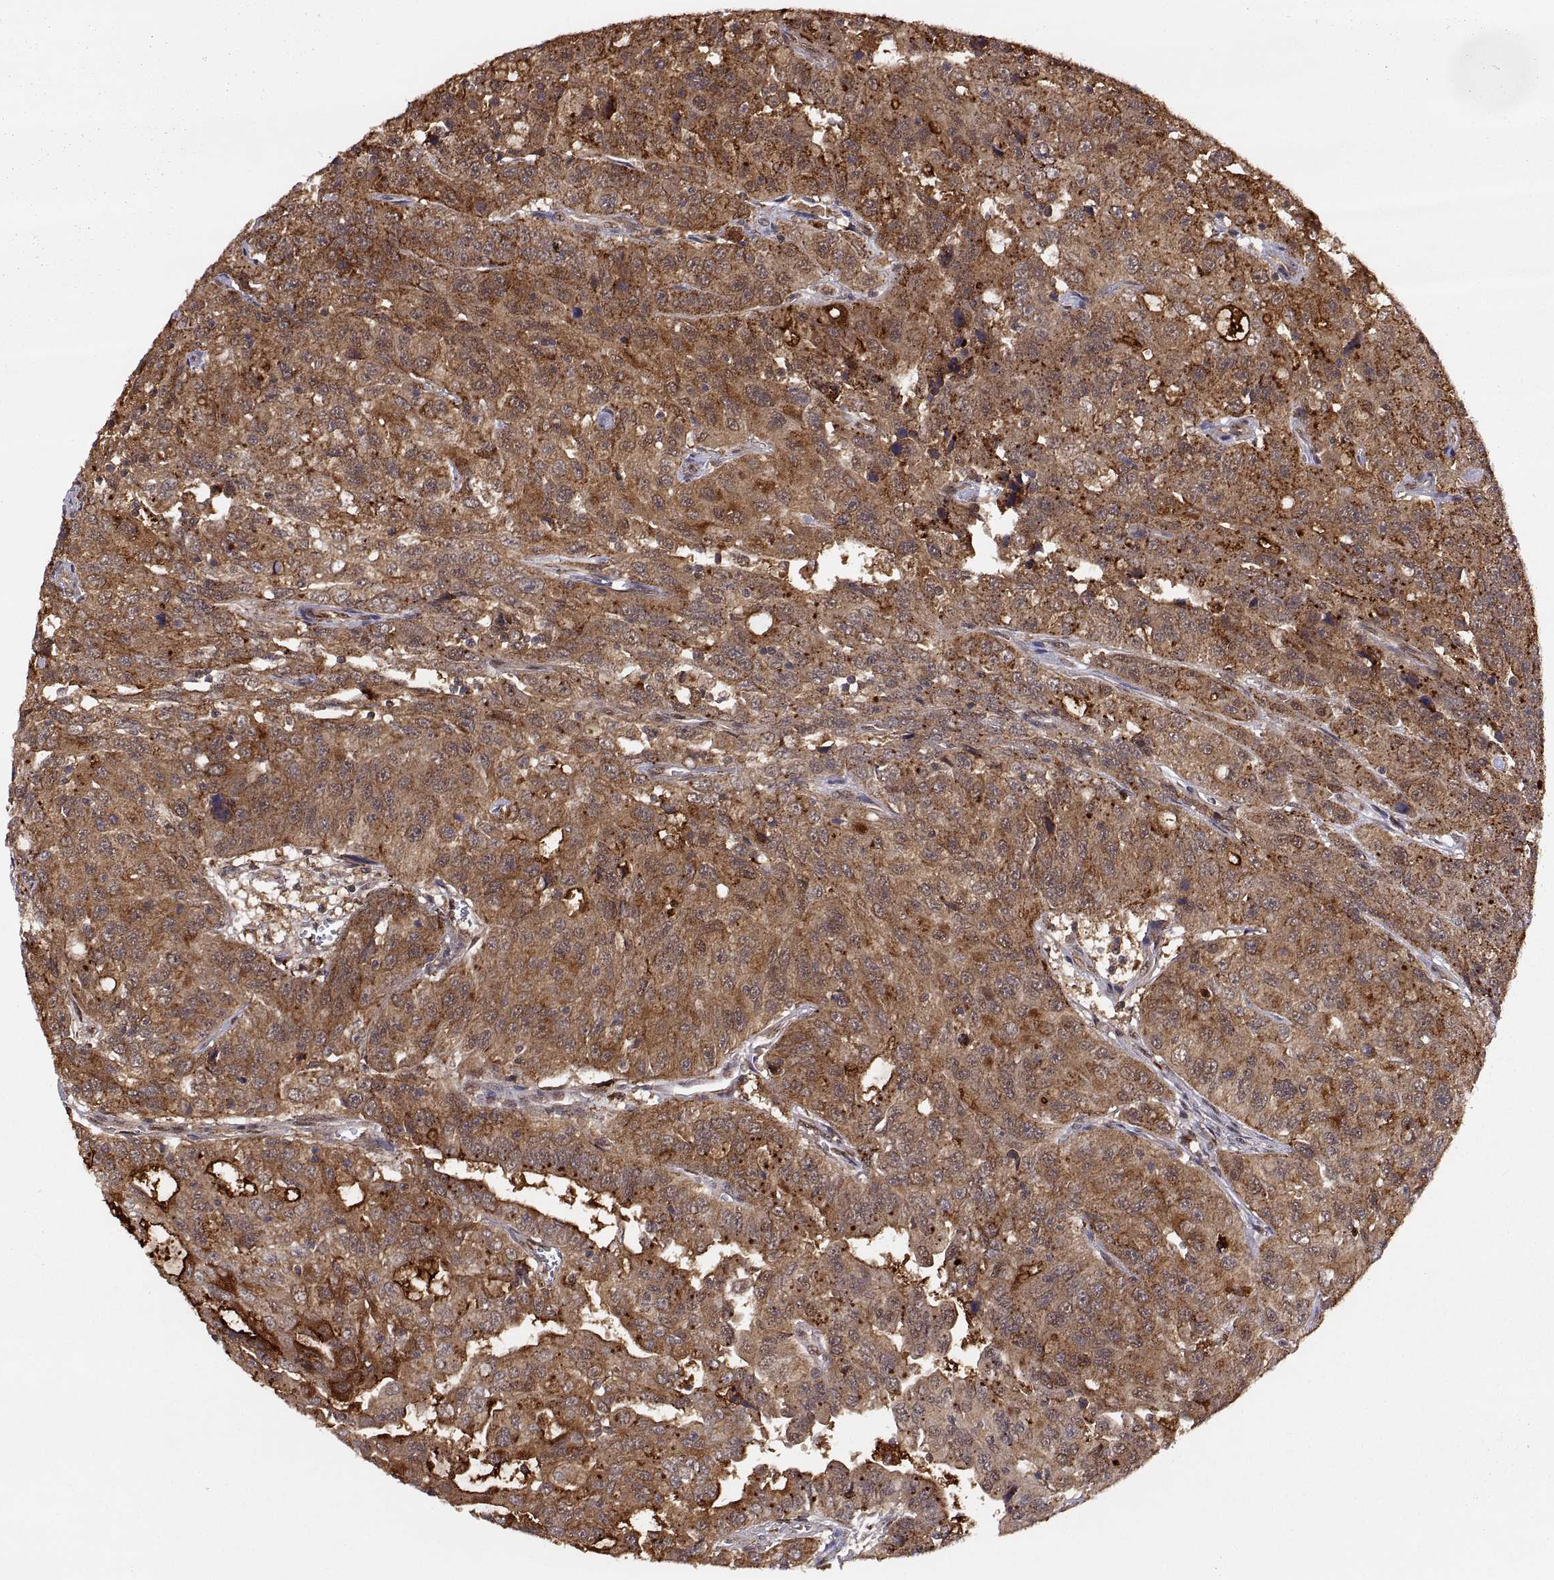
{"staining": {"intensity": "strong", "quantity": ">75%", "location": "cytoplasmic/membranous"}, "tissue": "urothelial cancer", "cell_type": "Tumor cells", "image_type": "cancer", "snomed": [{"axis": "morphology", "description": "Urothelial carcinoma, NOS"}, {"axis": "morphology", "description": "Urothelial carcinoma, High grade"}, {"axis": "topography", "description": "Urinary bladder"}], "caption": "Tumor cells display high levels of strong cytoplasmic/membranous expression in approximately >75% of cells in human urothelial cancer.", "gene": "PSMC2", "patient": {"sex": "female", "age": 73}}